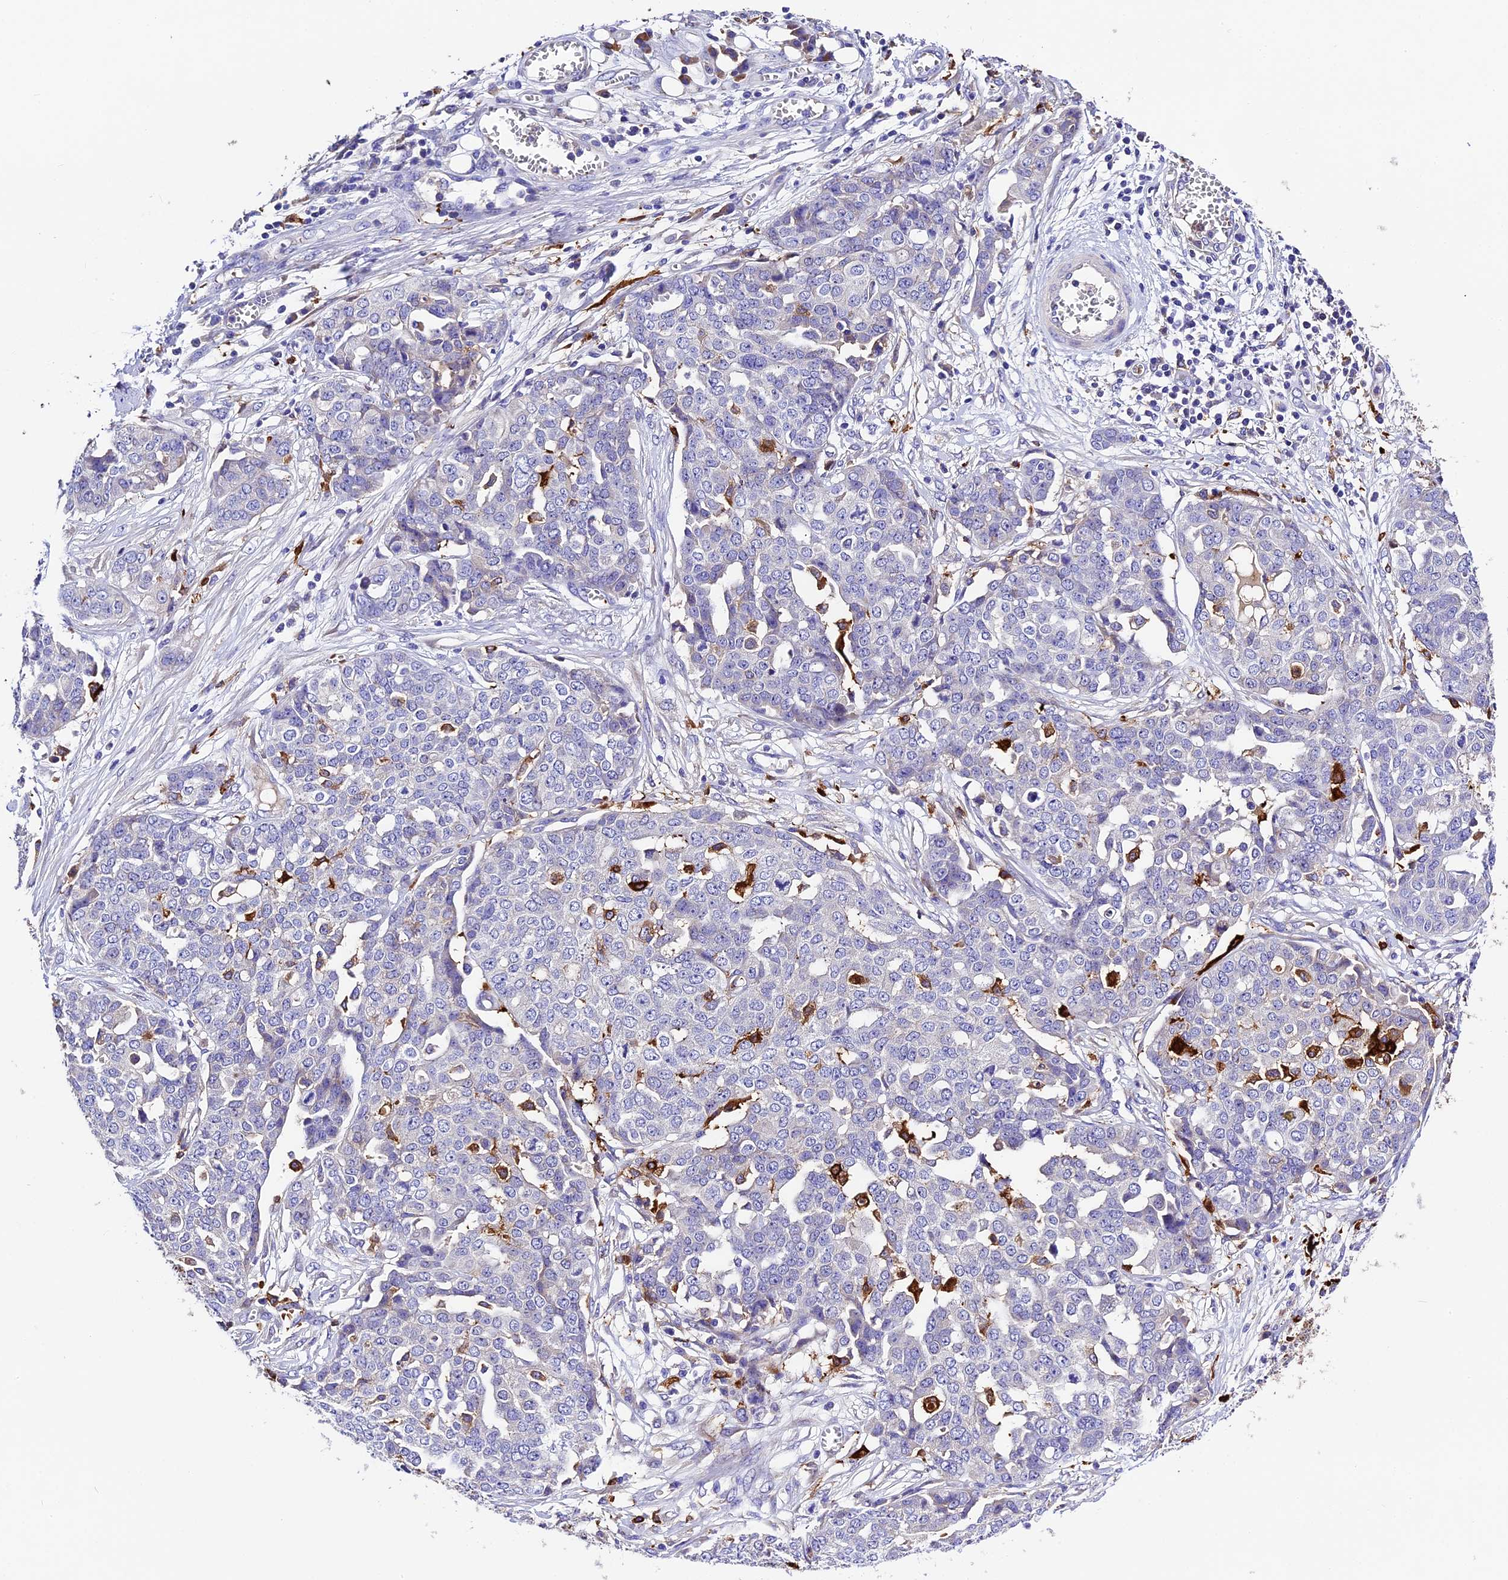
{"staining": {"intensity": "negative", "quantity": "none", "location": "none"}, "tissue": "ovarian cancer", "cell_type": "Tumor cells", "image_type": "cancer", "snomed": [{"axis": "morphology", "description": "Cystadenocarcinoma, serous, NOS"}, {"axis": "topography", "description": "Soft tissue"}, {"axis": "topography", "description": "Ovary"}], "caption": "A photomicrograph of ovarian serous cystadenocarcinoma stained for a protein exhibits no brown staining in tumor cells. (Stains: DAB immunohistochemistry with hematoxylin counter stain, Microscopy: brightfield microscopy at high magnification).", "gene": "CILP2", "patient": {"sex": "female", "age": 57}}